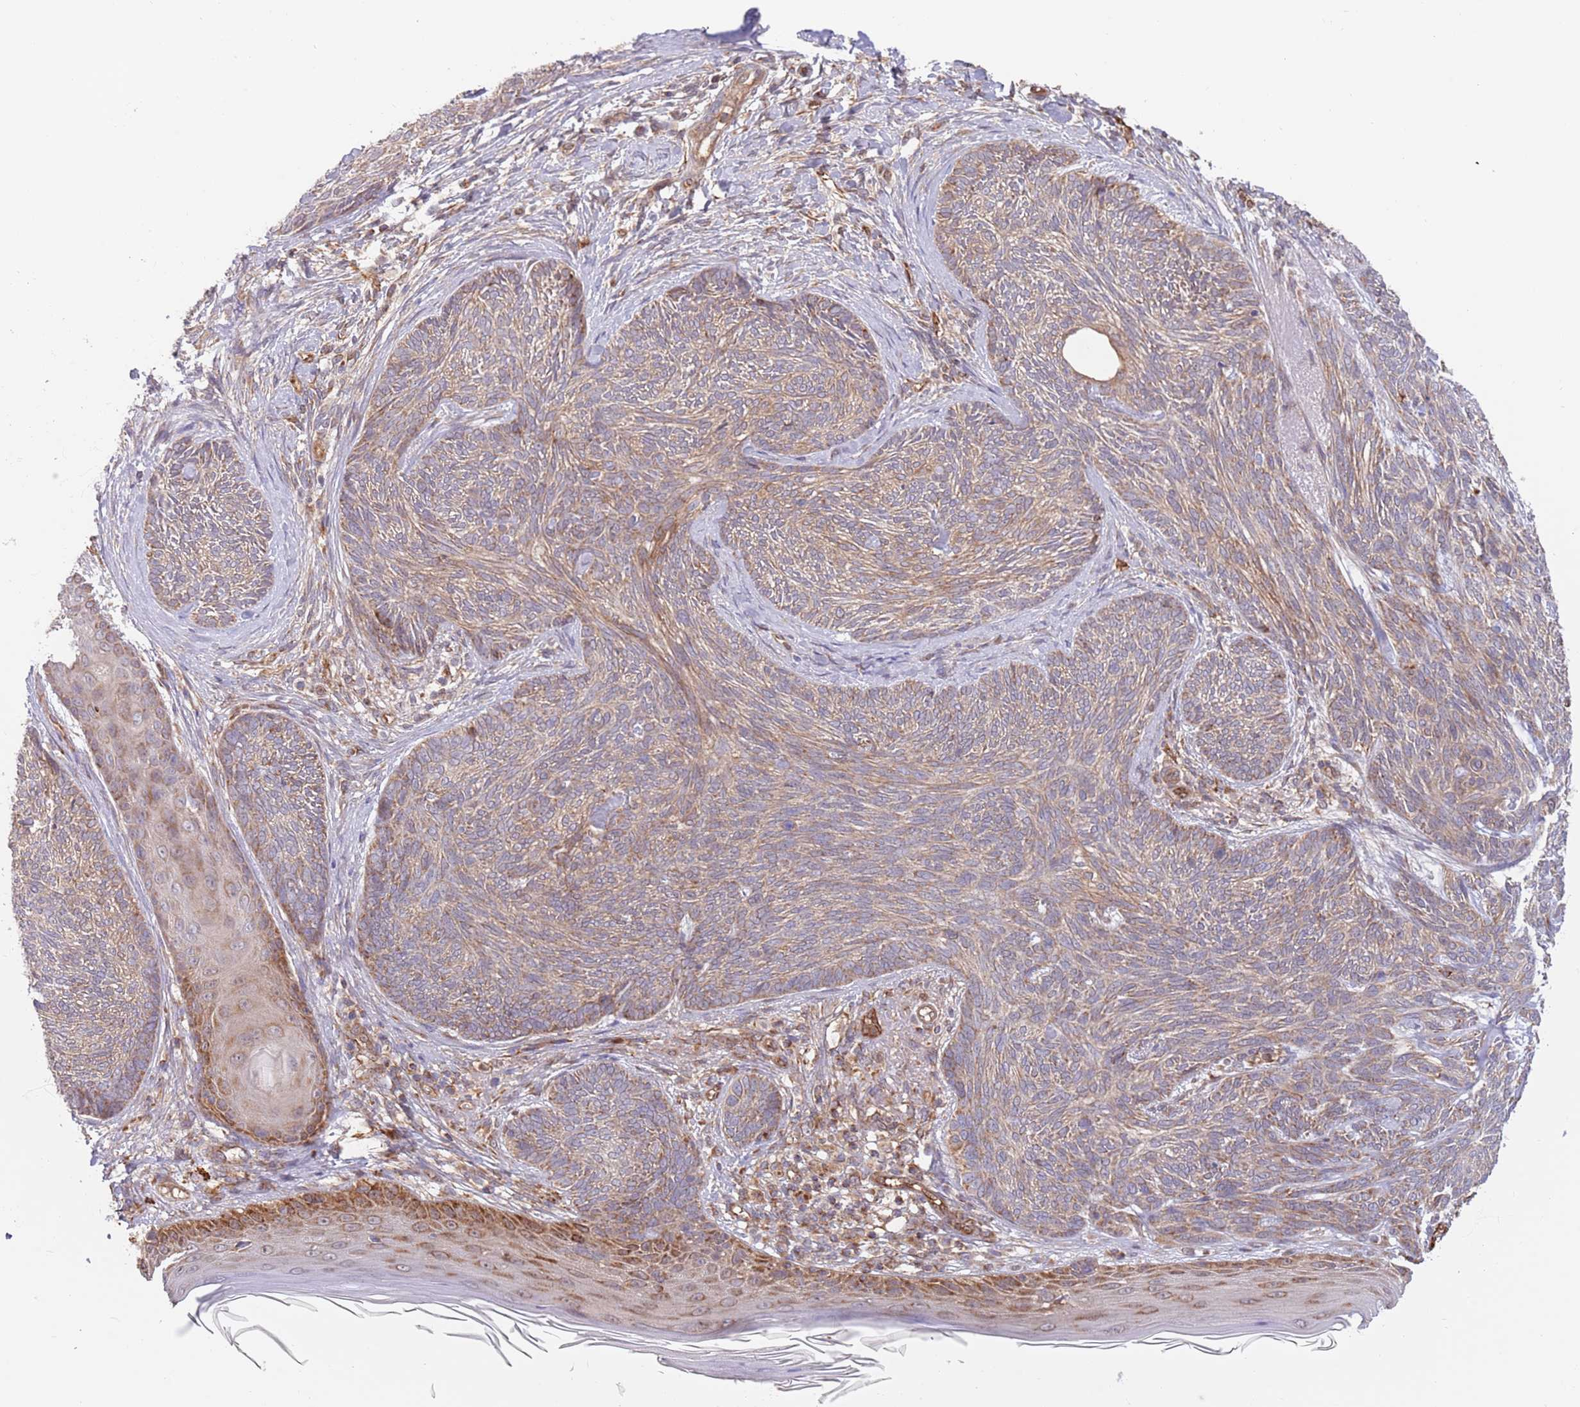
{"staining": {"intensity": "moderate", "quantity": "25%-75%", "location": "cytoplasmic/membranous"}, "tissue": "skin cancer", "cell_type": "Tumor cells", "image_type": "cancer", "snomed": [{"axis": "morphology", "description": "Basal cell carcinoma"}, {"axis": "topography", "description": "Skin"}], "caption": "Moderate cytoplasmic/membranous staining is present in approximately 25%-75% of tumor cells in skin cancer.", "gene": "GUK1", "patient": {"sex": "male", "age": 73}}